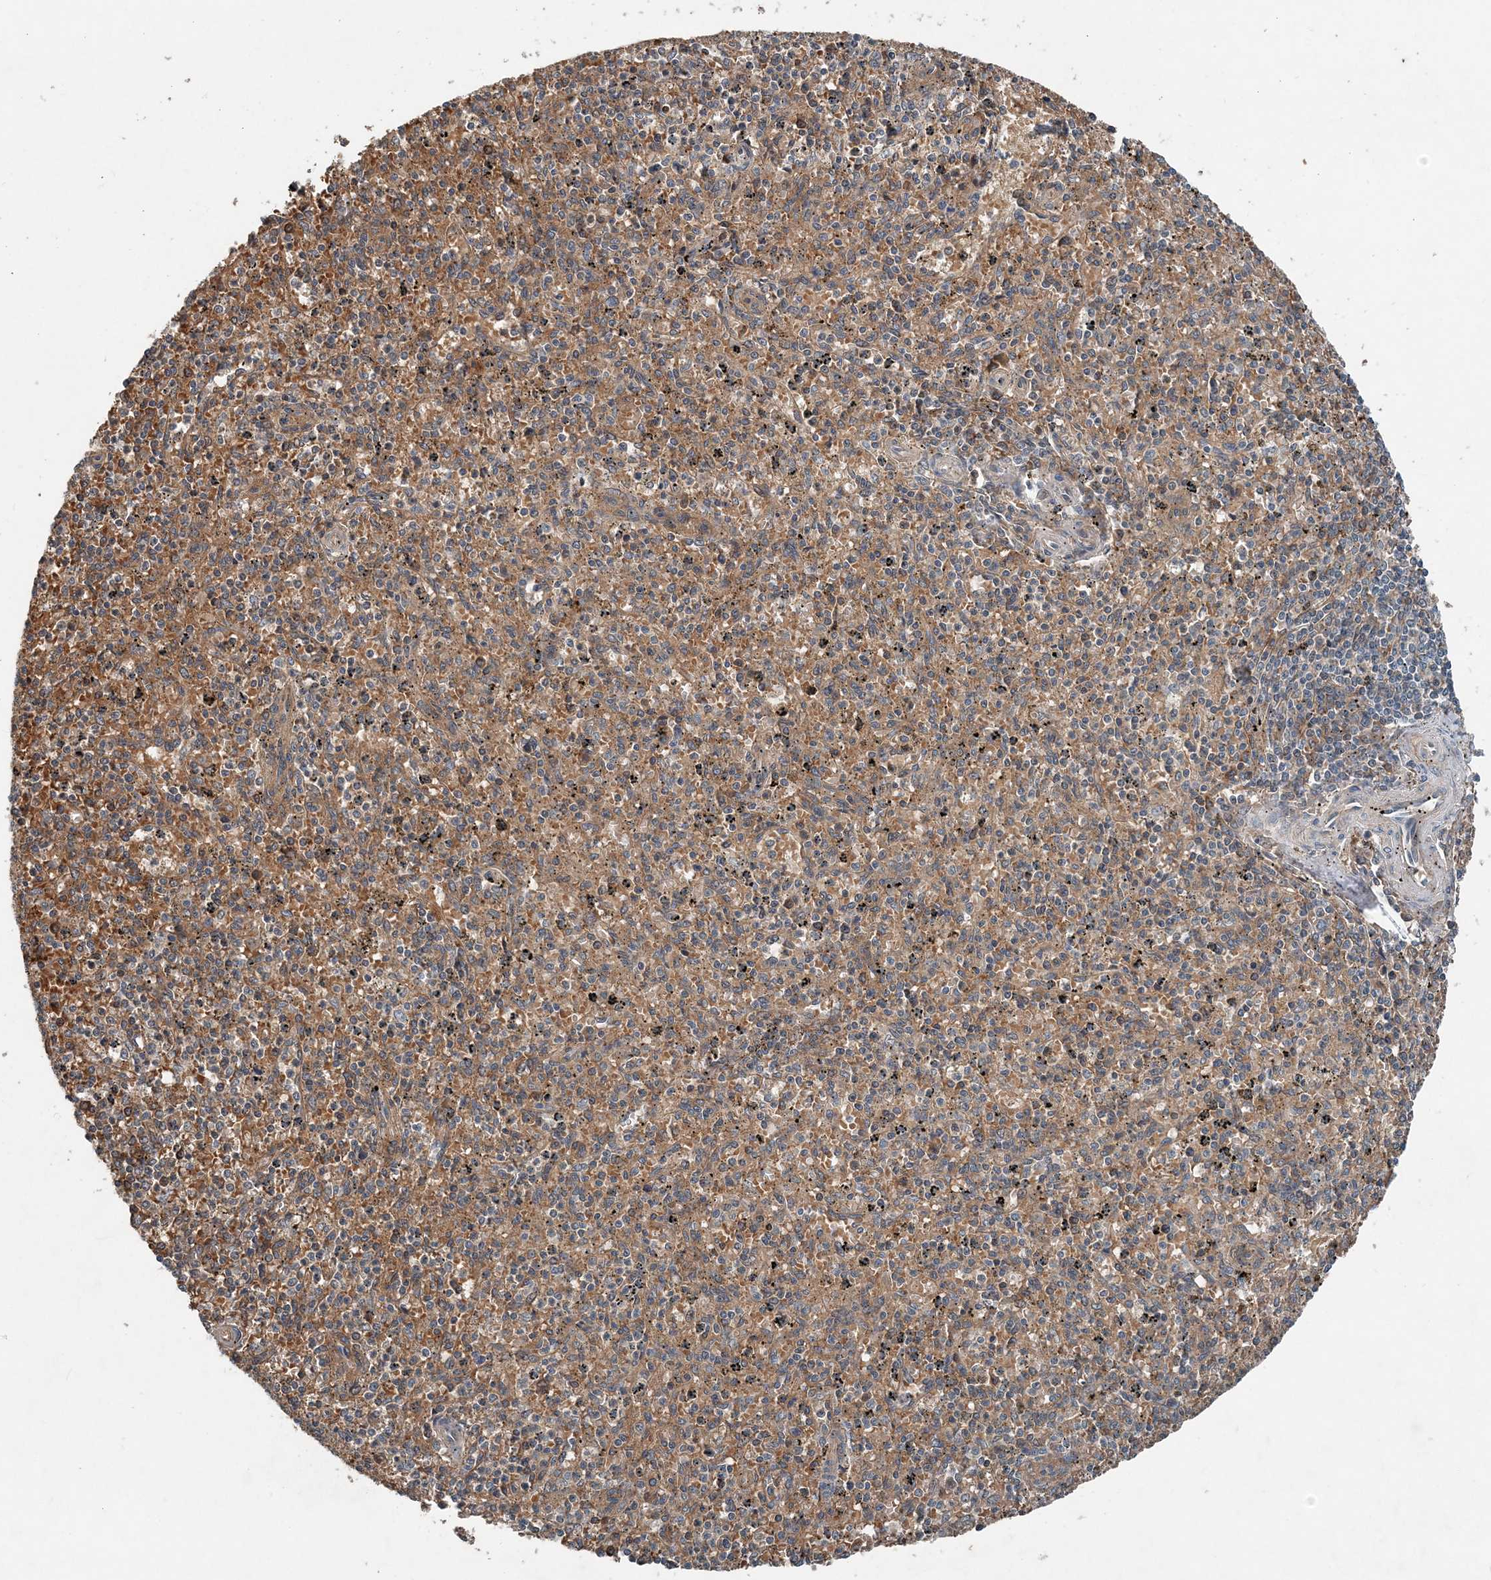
{"staining": {"intensity": "weak", "quantity": "25%-75%", "location": "cytoplasmic/membranous"}, "tissue": "spleen", "cell_type": "Cells in red pulp", "image_type": "normal", "snomed": [{"axis": "morphology", "description": "Normal tissue, NOS"}, {"axis": "topography", "description": "Spleen"}], "caption": "Unremarkable spleen shows weak cytoplasmic/membranous expression in about 25%-75% of cells in red pulp.", "gene": "SMPD3", "patient": {"sex": "male", "age": 72}}